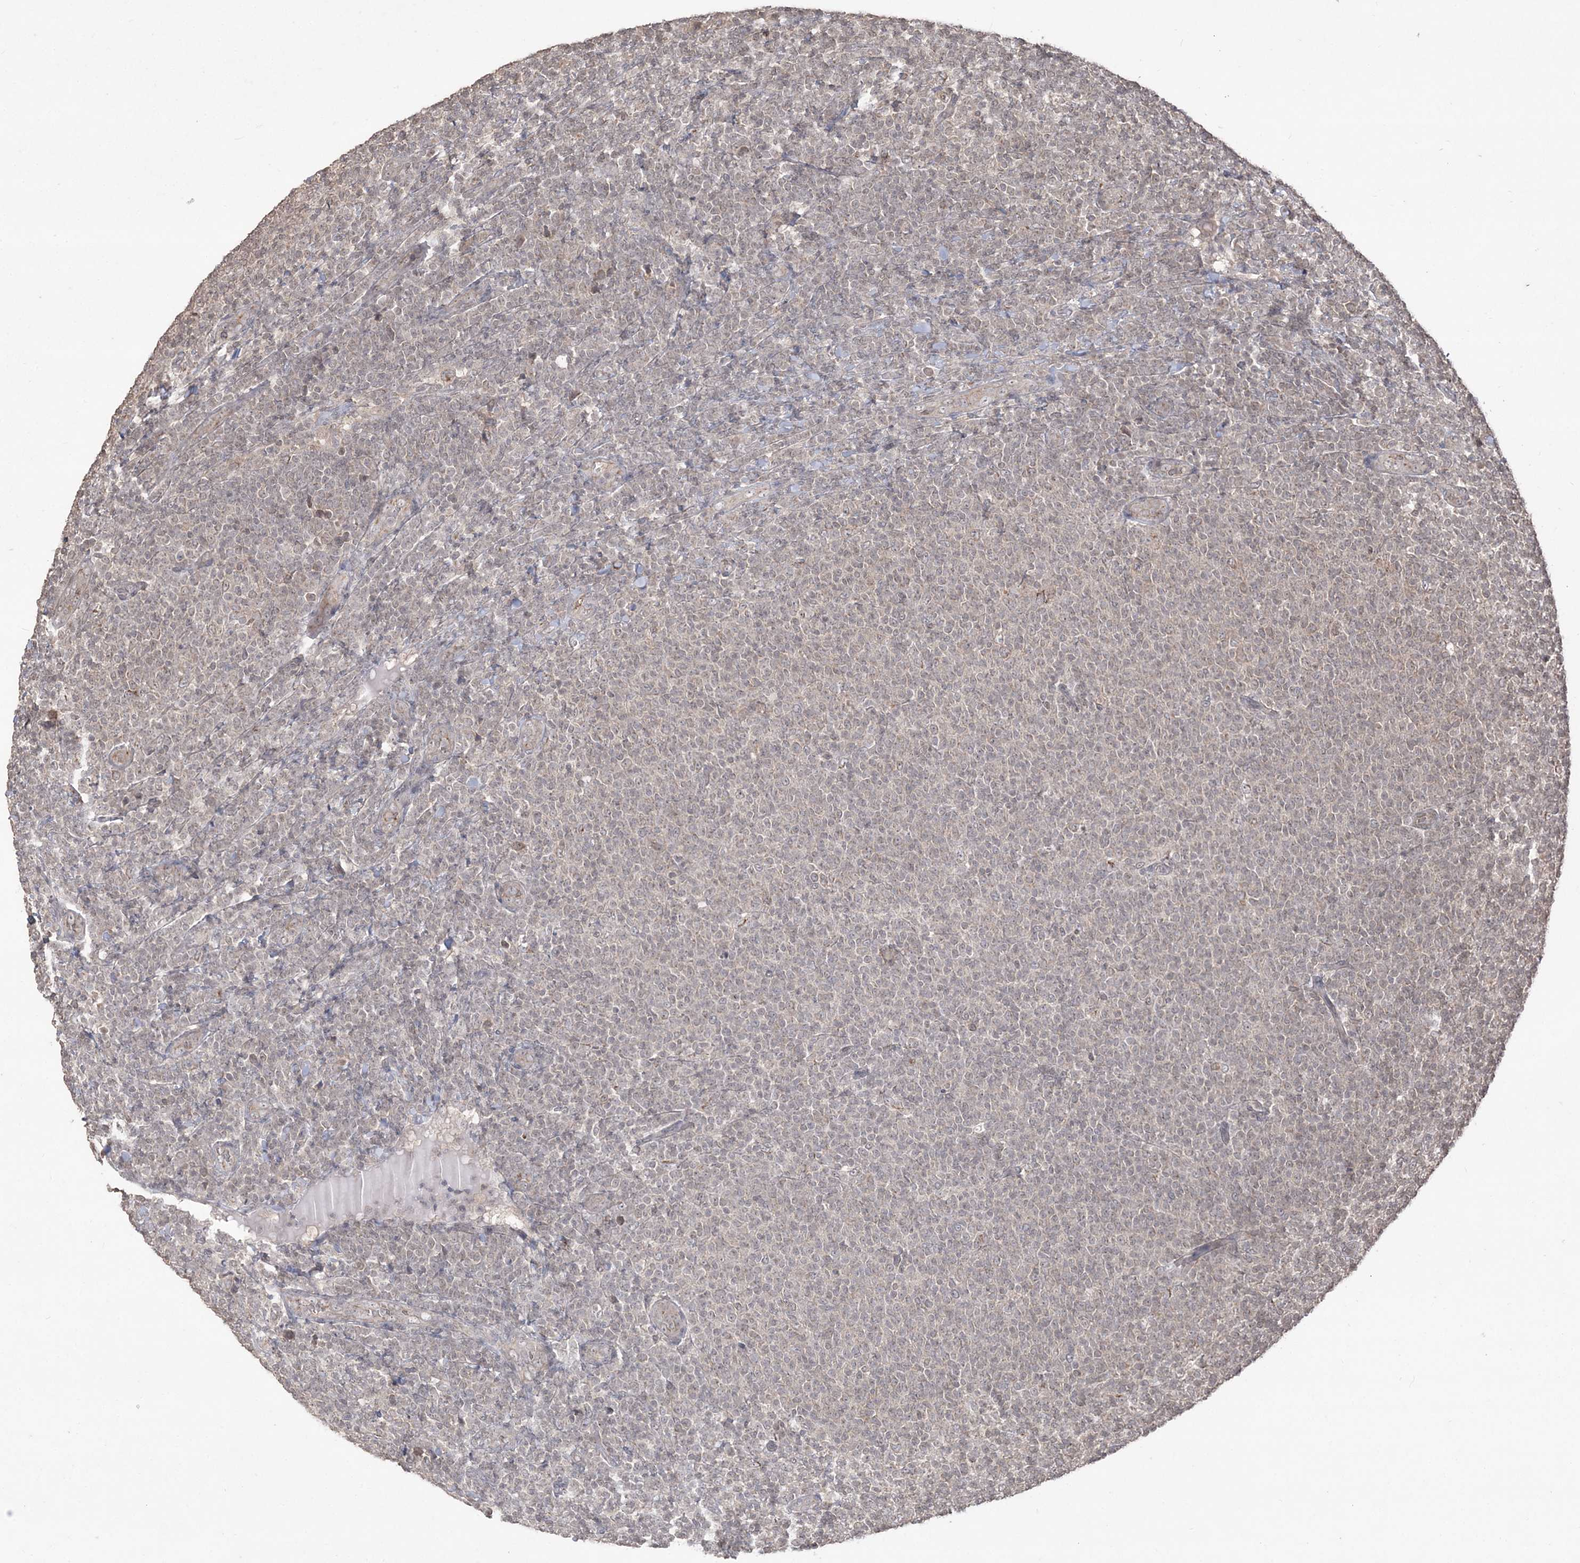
{"staining": {"intensity": "negative", "quantity": "none", "location": "none"}, "tissue": "lymphoma", "cell_type": "Tumor cells", "image_type": "cancer", "snomed": [{"axis": "morphology", "description": "Malignant lymphoma, non-Hodgkin's type, Low grade"}, {"axis": "topography", "description": "Lymph node"}], "caption": "Tumor cells are negative for brown protein staining in low-grade malignant lymphoma, non-Hodgkin's type. The staining is performed using DAB brown chromogen with nuclei counter-stained in using hematoxylin.", "gene": "EHHADH", "patient": {"sex": "male", "age": 66}}